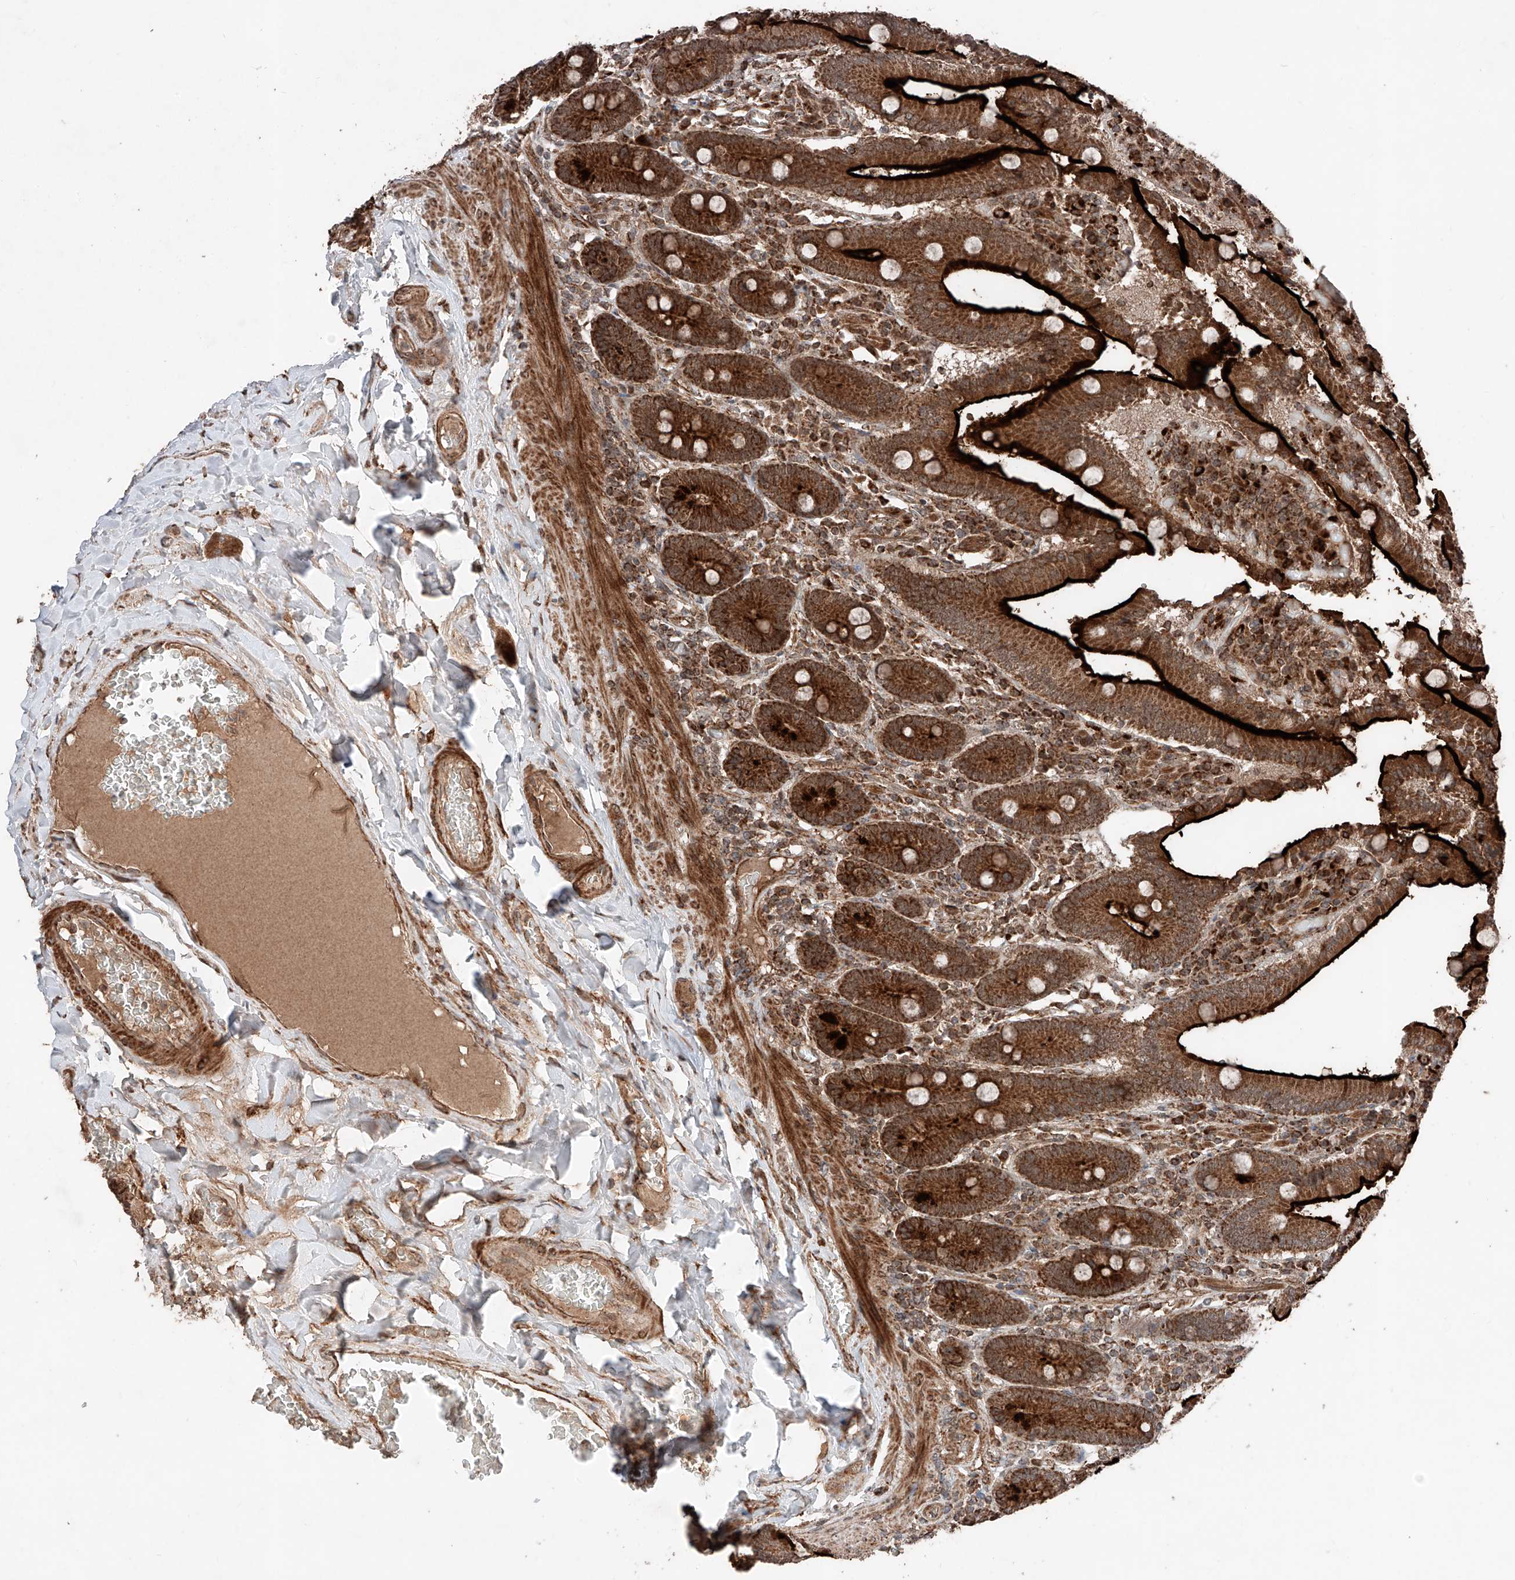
{"staining": {"intensity": "strong", "quantity": ">75%", "location": "cytoplasmic/membranous"}, "tissue": "duodenum", "cell_type": "Glandular cells", "image_type": "normal", "snomed": [{"axis": "morphology", "description": "Normal tissue, NOS"}, {"axis": "topography", "description": "Duodenum"}], "caption": "This histopathology image demonstrates immunohistochemistry (IHC) staining of normal human duodenum, with high strong cytoplasmic/membranous positivity in about >75% of glandular cells.", "gene": "ZSCAN29", "patient": {"sex": "female", "age": 62}}